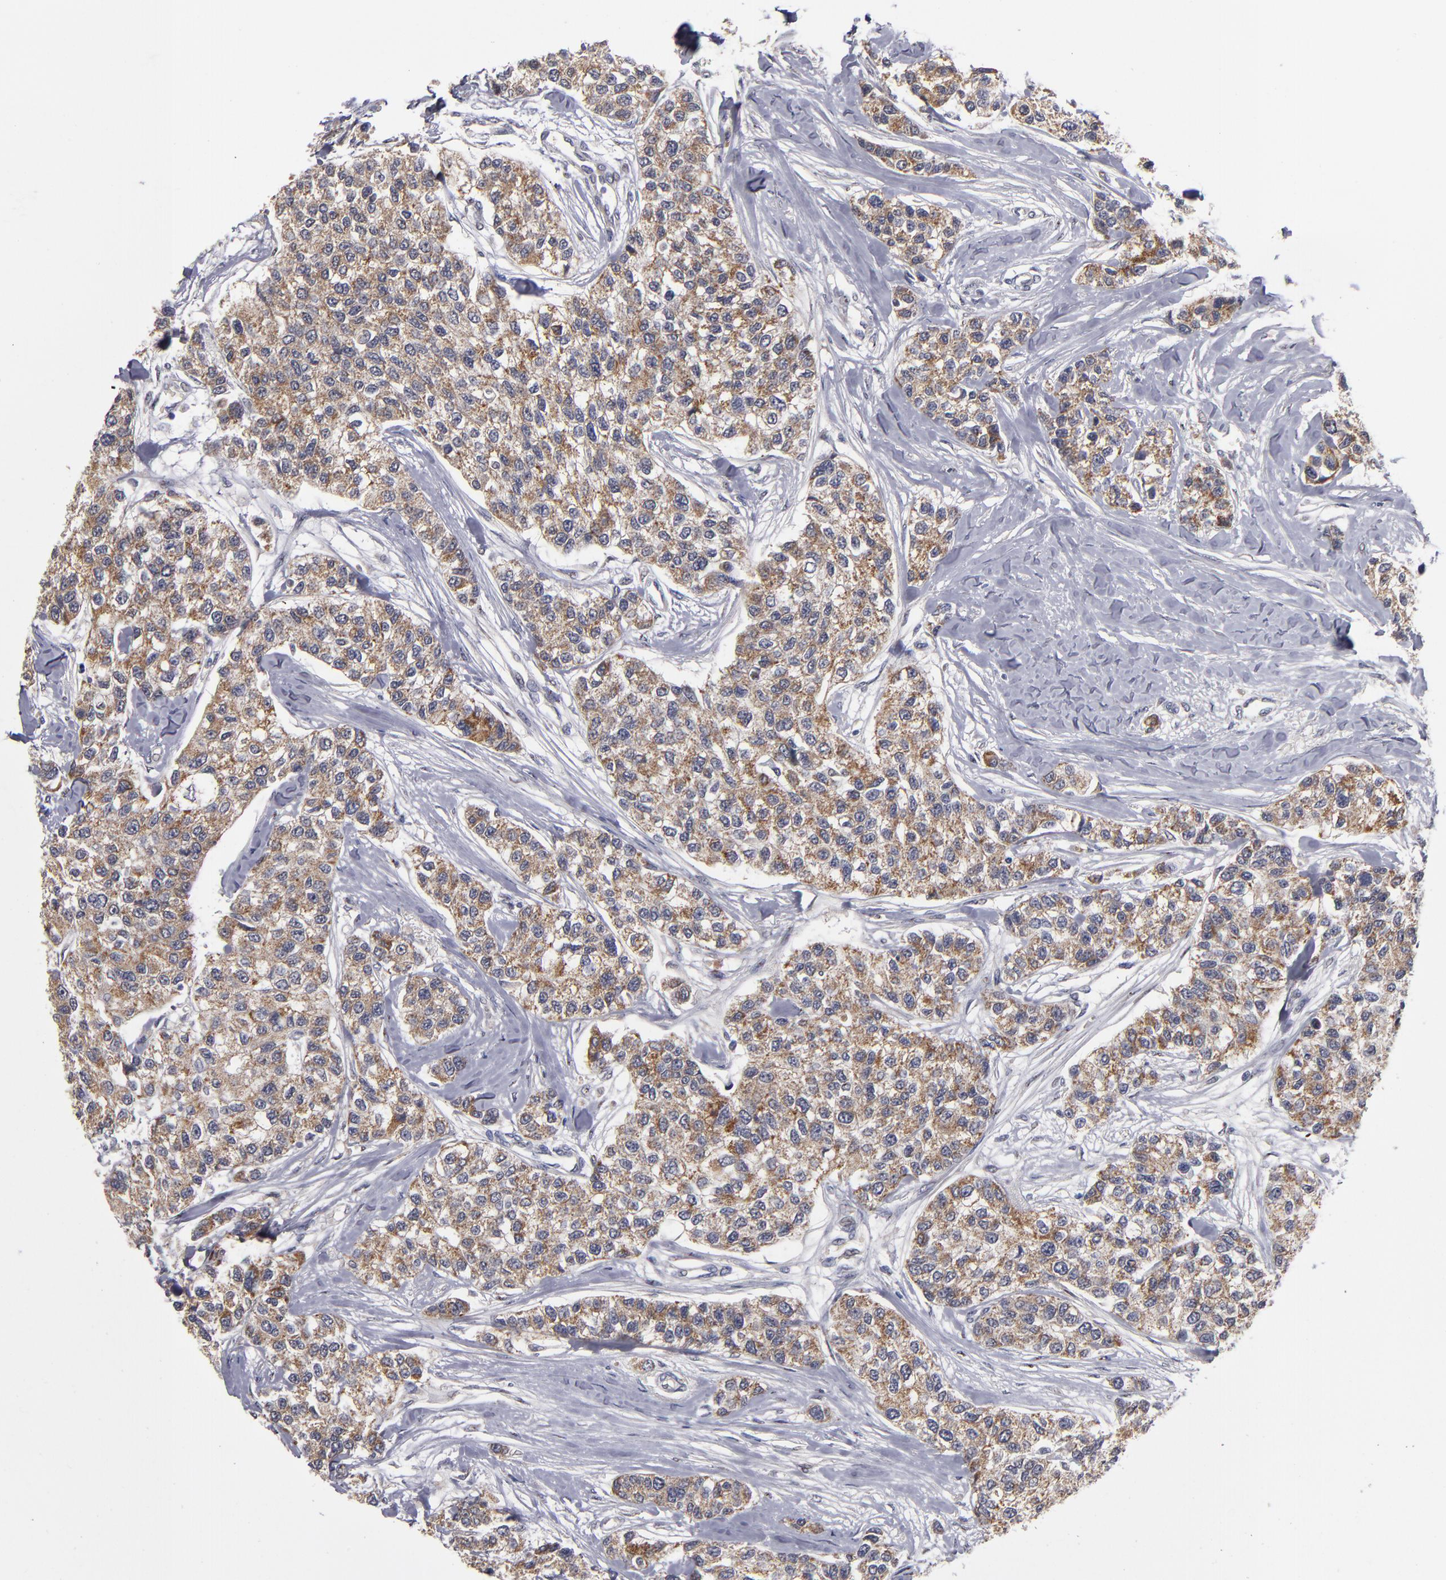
{"staining": {"intensity": "moderate", "quantity": ">75%", "location": "cytoplasmic/membranous"}, "tissue": "breast cancer", "cell_type": "Tumor cells", "image_type": "cancer", "snomed": [{"axis": "morphology", "description": "Duct carcinoma"}, {"axis": "topography", "description": "Breast"}], "caption": "DAB (3,3'-diaminobenzidine) immunohistochemical staining of invasive ductal carcinoma (breast) displays moderate cytoplasmic/membranous protein staining in approximately >75% of tumor cells. The staining is performed using DAB brown chromogen to label protein expression. The nuclei are counter-stained blue using hematoxylin.", "gene": "EXD2", "patient": {"sex": "female", "age": 51}}